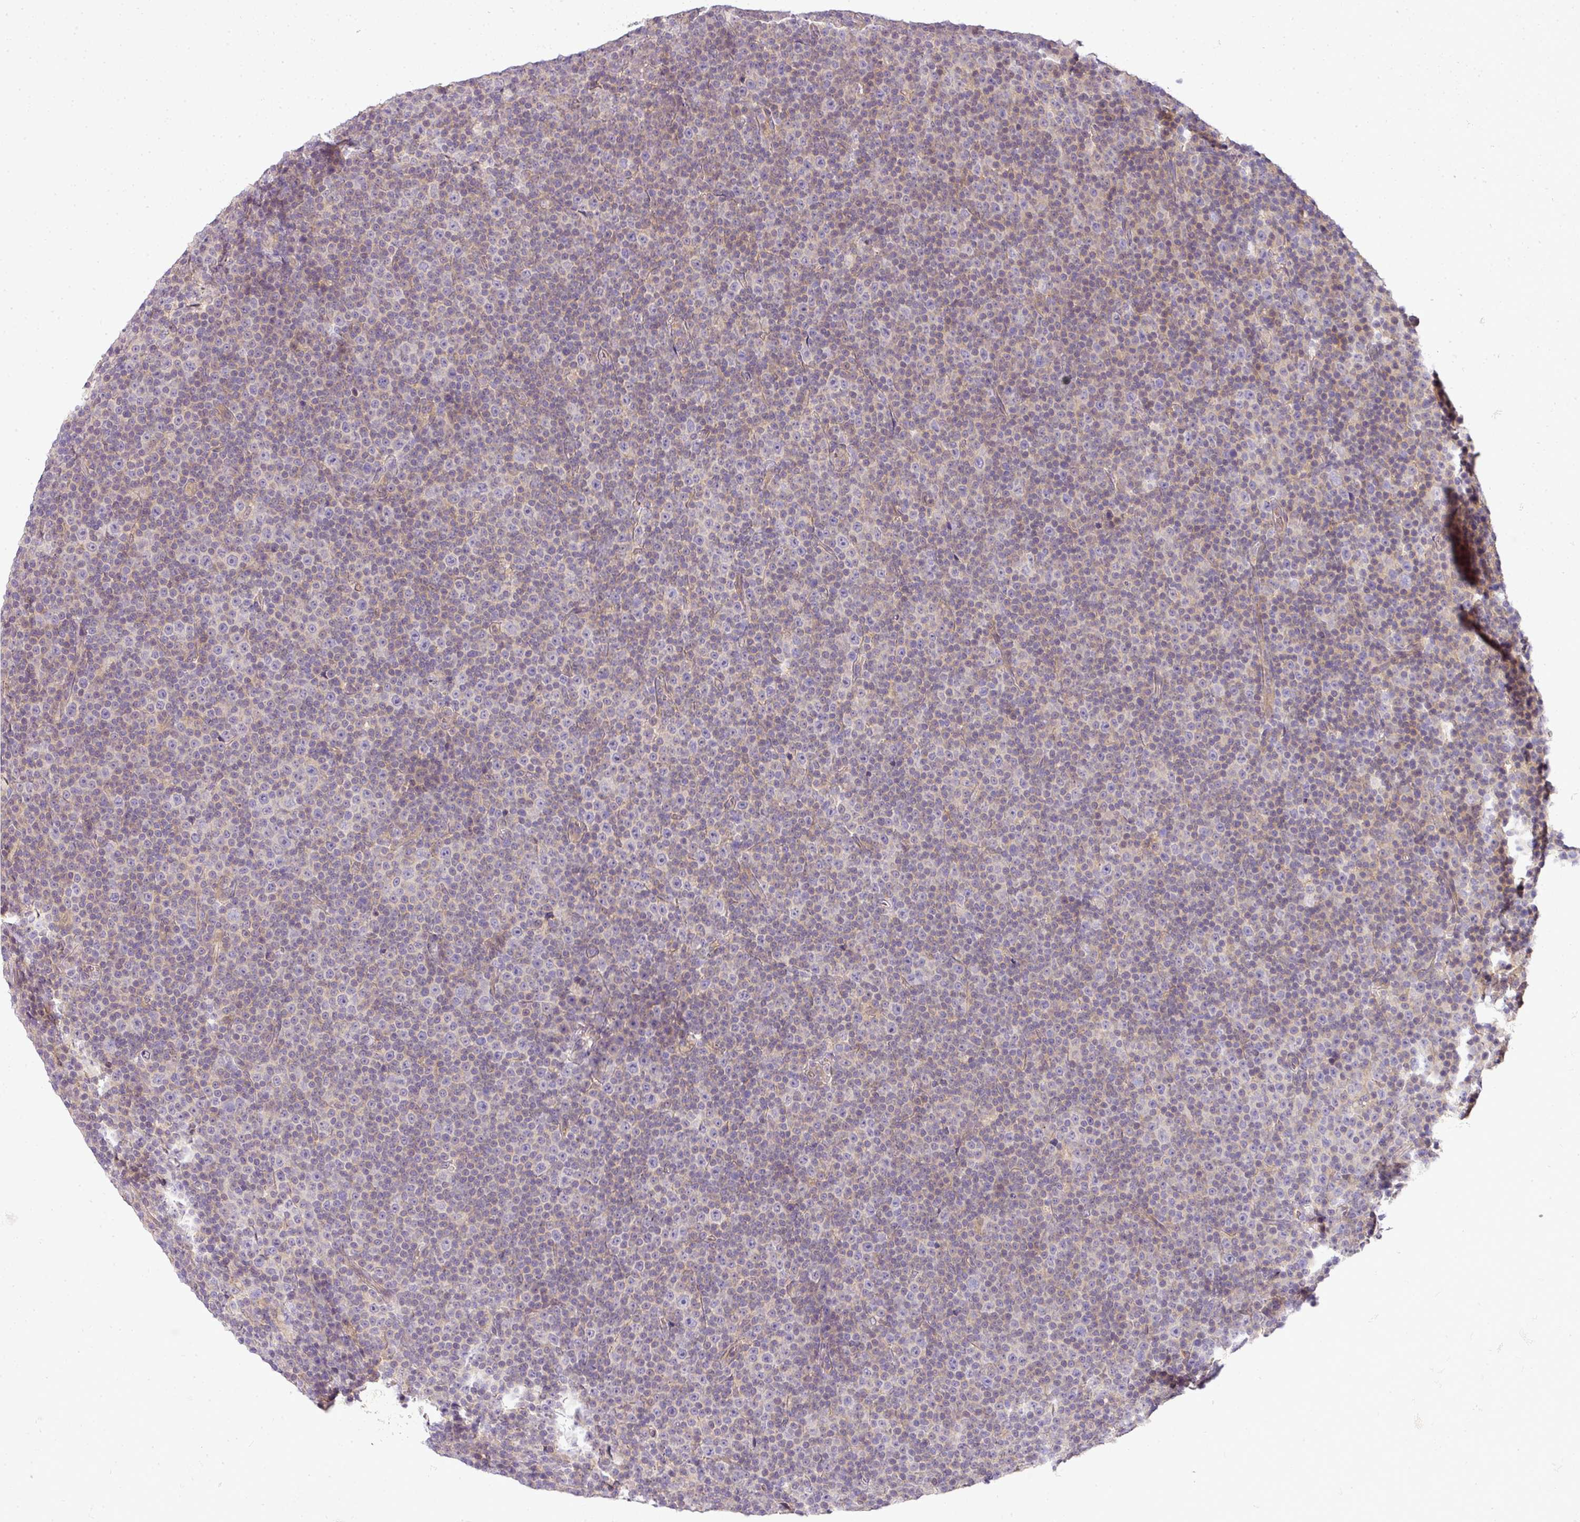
{"staining": {"intensity": "negative", "quantity": "none", "location": "none"}, "tissue": "lymphoma", "cell_type": "Tumor cells", "image_type": "cancer", "snomed": [{"axis": "morphology", "description": "Malignant lymphoma, non-Hodgkin's type, Low grade"}, {"axis": "topography", "description": "Lymph node"}], "caption": "Histopathology image shows no protein expression in tumor cells of lymphoma tissue.", "gene": "ADH5", "patient": {"sex": "female", "age": 67}}